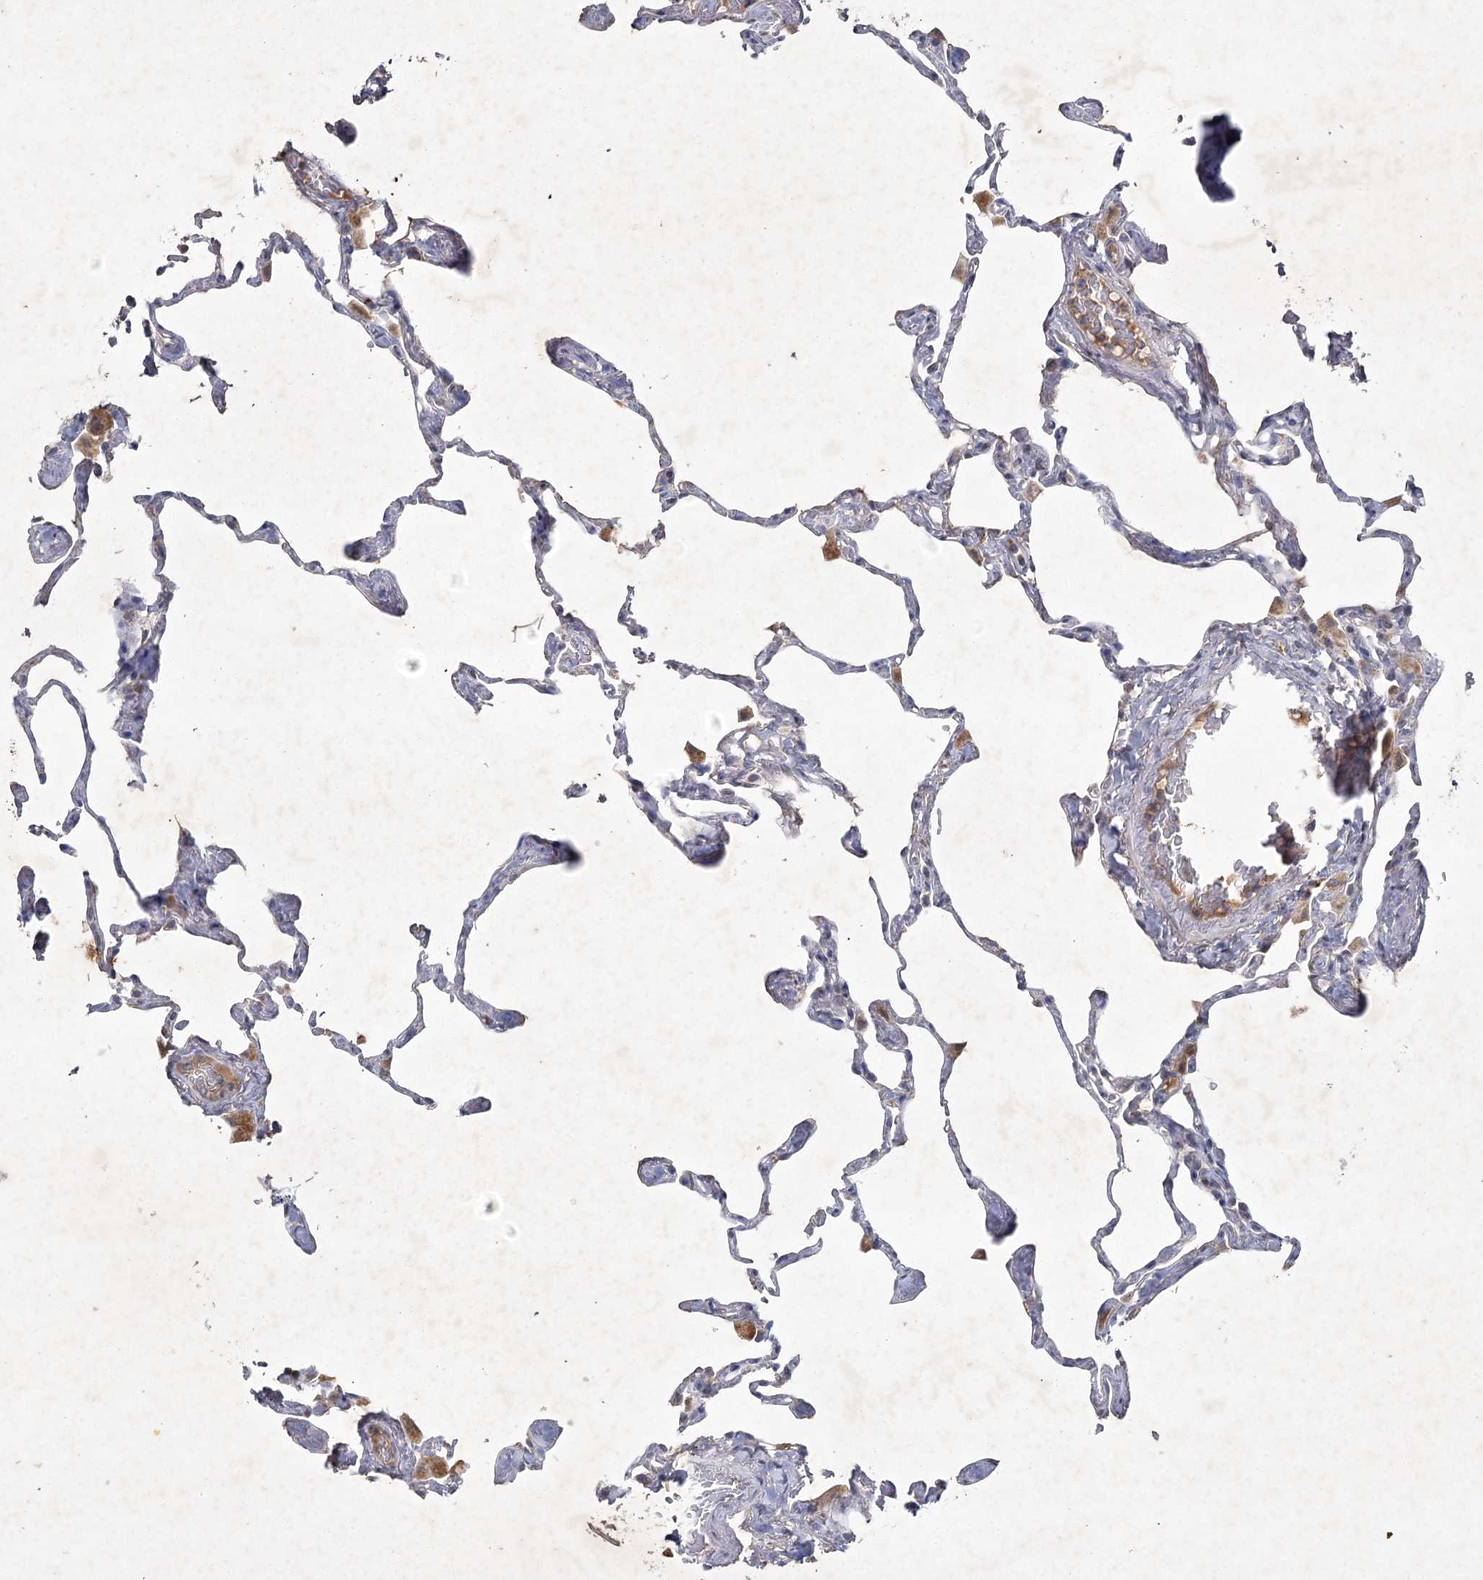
{"staining": {"intensity": "negative", "quantity": "none", "location": "none"}, "tissue": "lung", "cell_type": "Alveolar cells", "image_type": "normal", "snomed": [{"axis": "morphology", "description": "Normal tissue, NOS"}, {"axis": "topography", "description": "Lung"}], "caption": "Immunohistochemical staining of unremarkable human lung shows no significant staining in alveolar cells.", "gene": "MRPL44", "patient": {"sex": "male", "age": 65}}